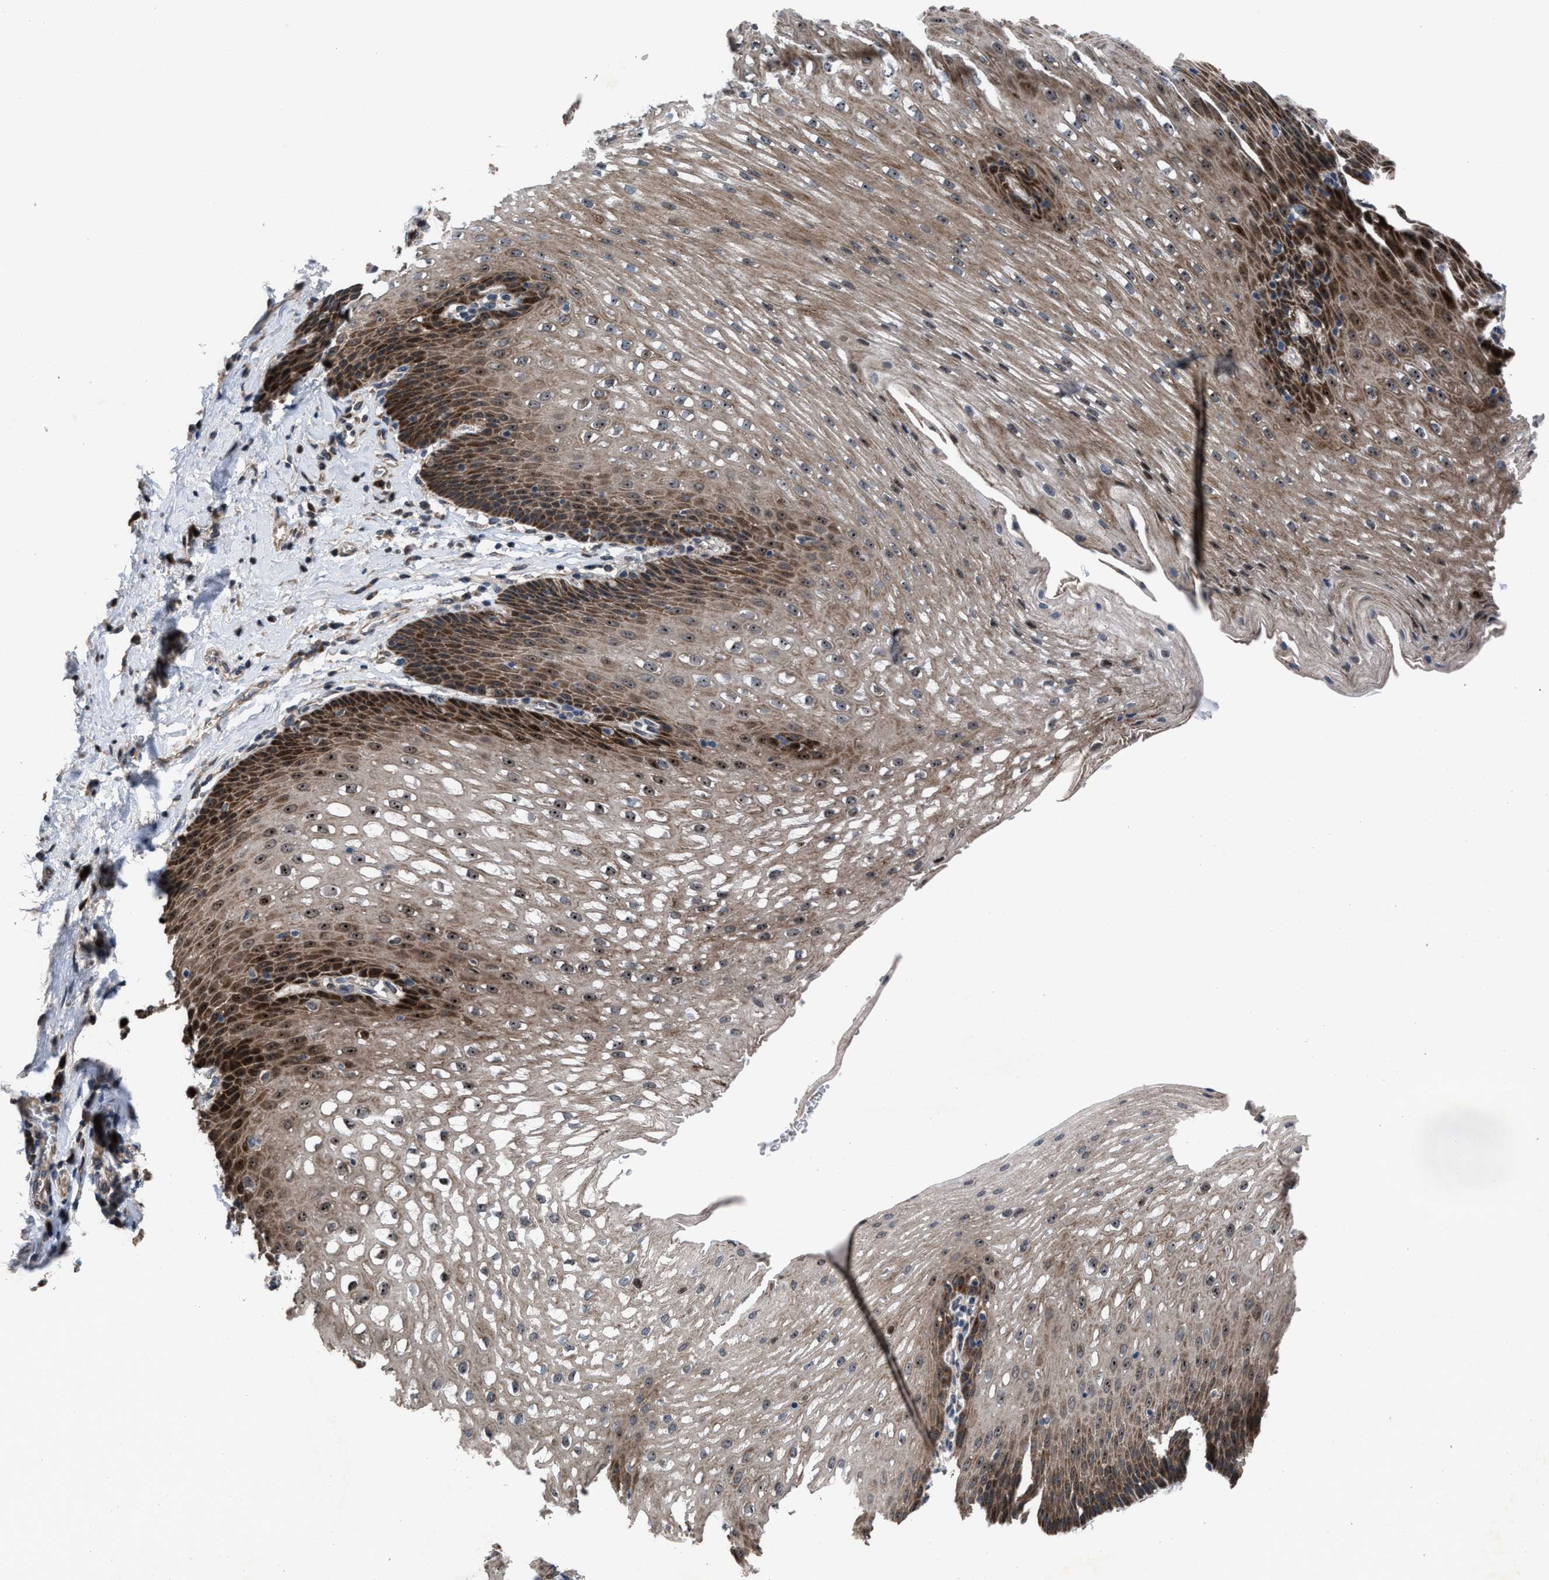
{"staining": {"intensity": "strong", "quantity": "25%-75%", "location": "cytoplasmic/membranous,nuclear"}, "tissue": "esophagus", "cell_type": "Squamous epithelial cells", "image_type": "normal", "snomed": [{"axis": "morphology", "description": "Normal tissue, NOS"}, {"axis": "topography", "description": "Esophagus"}], "caption": "DAB (3,3'-diaminobenzidine) immunohistochemical staining of normal esophagus displays strong cytoplasmic/membranous,nuclear protein expression in approximately 25%-75% of squamous epithelial cells.", "gene": "HAUS6", "patient": {"sex": "male", "age": 48}}